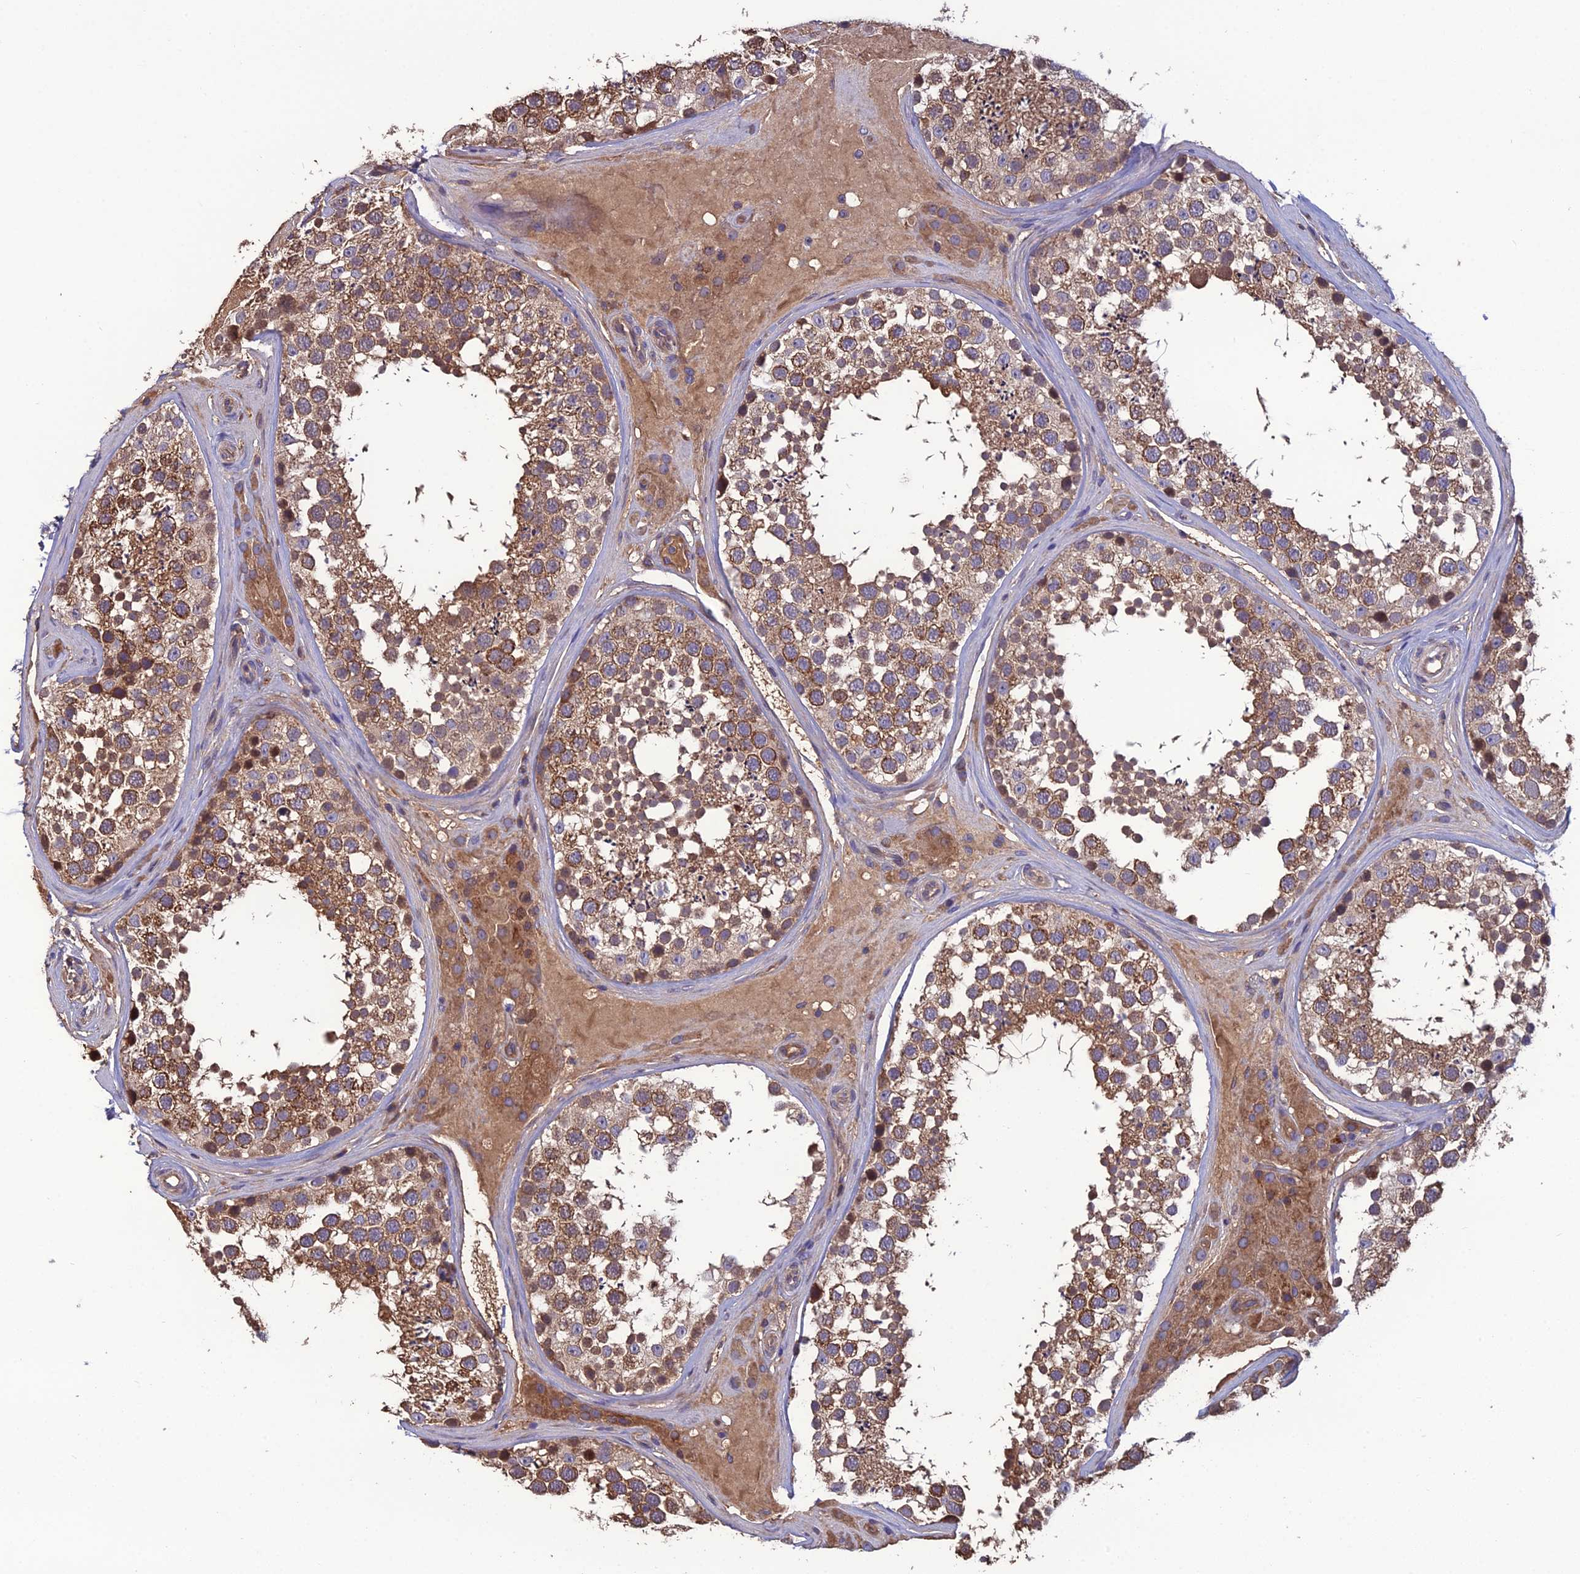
{"staining": {"intensity": "moderate", "quantity": ">75%", "location": "cytoplasmic/membranous"}, "tissue": "testis", "cell_type": "Cells in seminiferous ducts", "image_type": "normal", "snomed": [{"axis": "morphology", "description": "Normal tissue, NOS"}, {"axis": "topography", "description": "Testis"}], "caption": "Protein expression analysis of normal human testis reveals moderate cytoplasmic/membranous positivity in approximately >75% of cells in seminiferous ducts. (IHC, brightfield microscopy, high magnification).", "gene": "GALR2", "patient": {"sex": "male", "age": 46}}